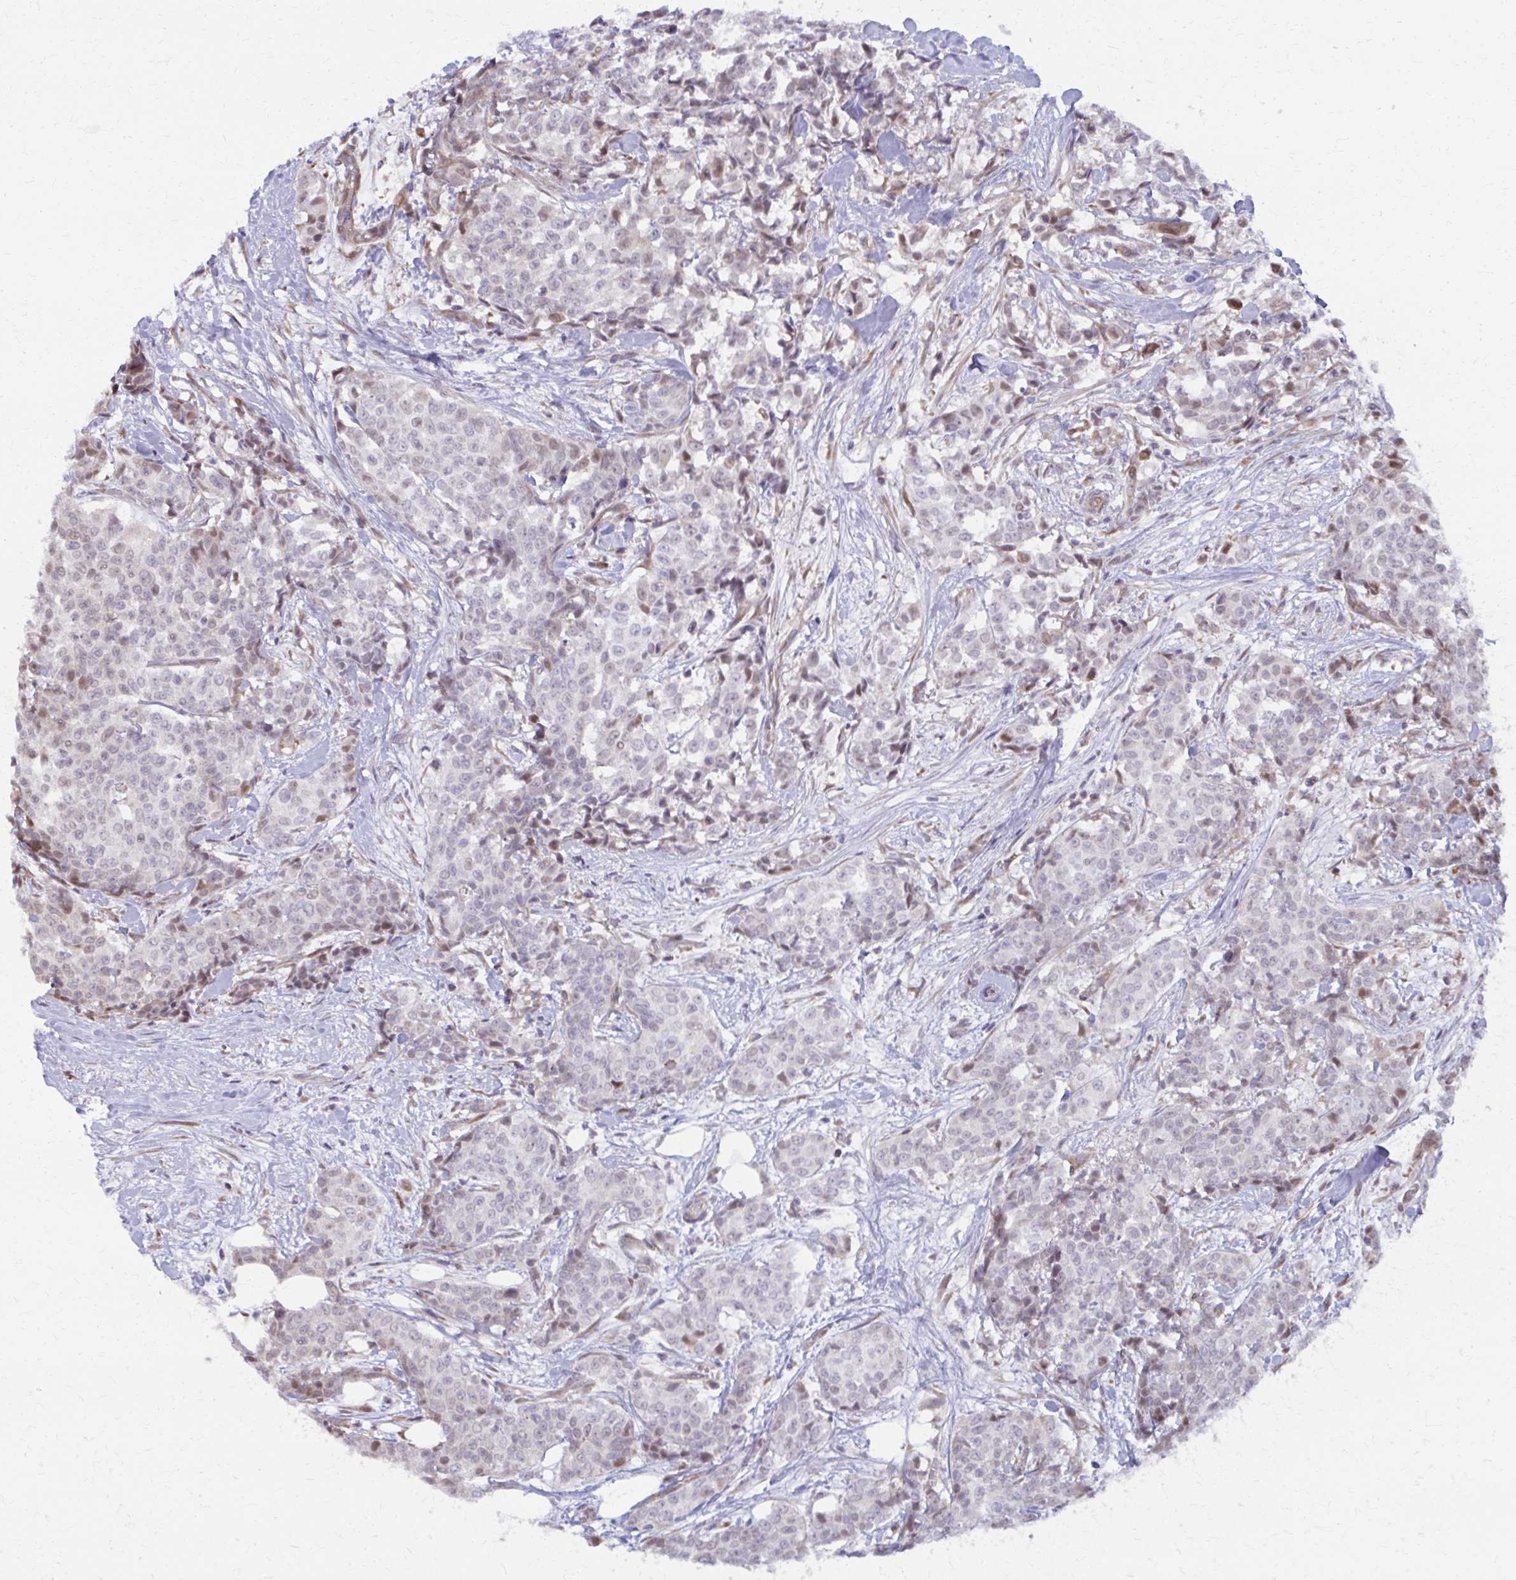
{"staining": {"intensity": "weak", "quantity": "25%-75%", "location": "nuclear"}, "tissue": "breast cancer", "cell_type": "Tumor cells", "image_type": "cancer", "snomed": [{"axis": "morphology", "description": "Duct carcinoma"}, {"axis": "topography", "description": "Breast"}], "caption": "DAB immunohistochemical staining of breast intraductal carcinoma reveals weak nuclear protein positivity in about 25%-75% of tumor cells. The staining was performed using DAB (3,3'-diaminobenzidine) to visualize the protein expression in brown, while the nuclei were stained in blue with hematoxylin (Magnification: 20x).", "gene": "MAF1", "patient": {"sex": "female", "age": 91}}